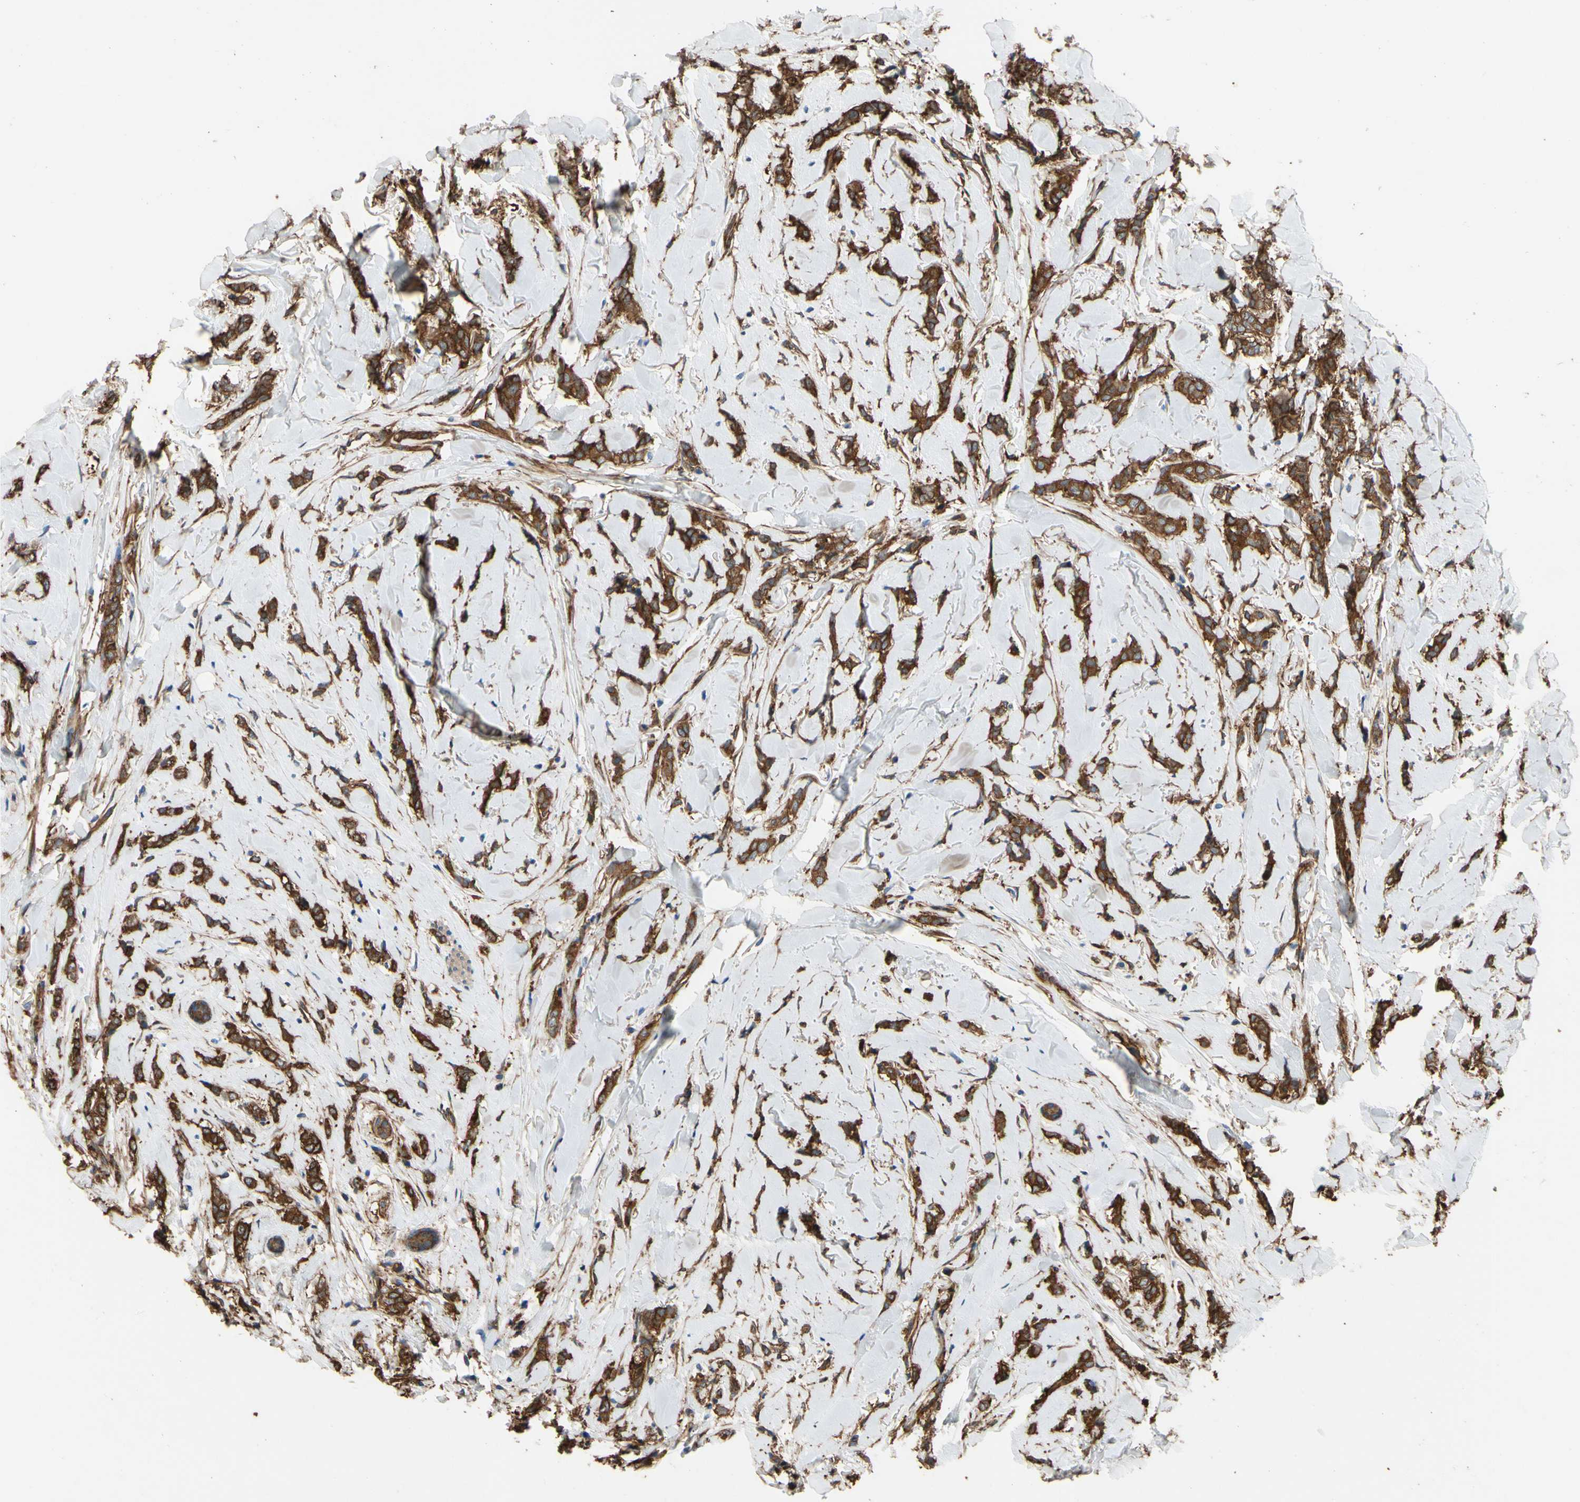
{"staining": {"intensity": "moderate", "quantity": ">75%", "location": "cytoplasmic/membranous"}, "tissue": "breast cancer", "cell_type": "Tumor cells", "image_type": "cancer", "snomed": [{"axis": "morphology", "description": "Lobular carcinoma"}, {"axis": "topography", "description": "Skin"}, {"axis": "topography", "description": "Breast"}], "caption": "This is a micrograph of immunohistochemistry staining of breast lobular carcinoma, which shows moderate expression in the cytoplasmic/membranous of tumor cells.", "gene": "CTTNBP2", "patient": {"sex": "female", "age": 46}}